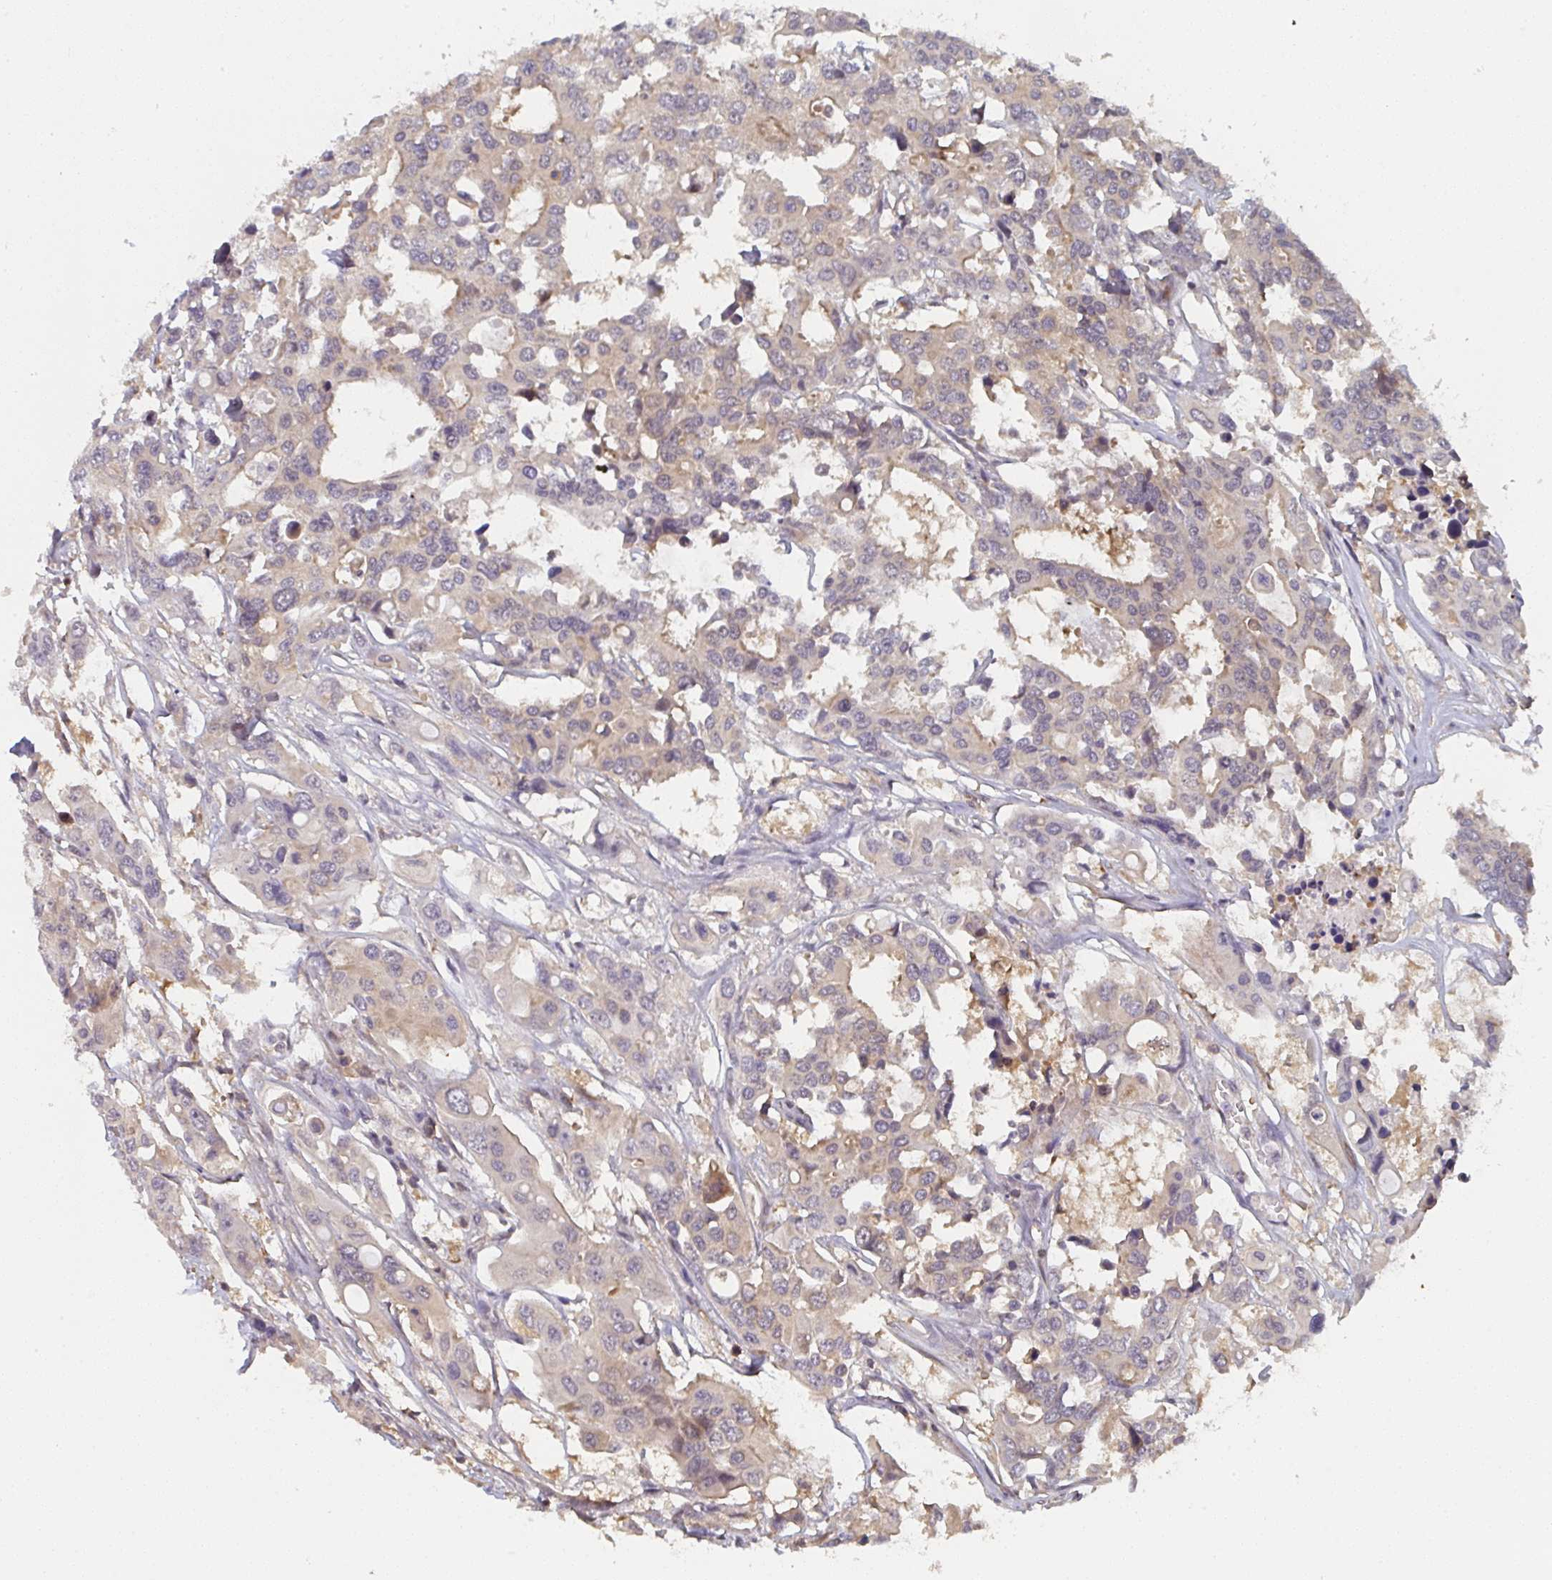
{"staining": {"intensity": "weak", "quantity": "<25%", "location": "cytoplasmic/membranous"}, "tissue": "colorectal cancer", "cell_type": "Tumor cells", "image_type": "cancer", "snomed": [{"axis": "morphology", "description": "Adenocarcinoma, NOS"}, {"axis": "topography", "description": "Colon"}], "caption": "Immunohistochemical staining of colorectal cancer (adenocarcinoma) shows no significant expression in tumor cells. The staining was performed using DAB (3,3'-diaminobenzidine) to visualize the protein expression in brown, while the nuclei were stained in blue with hematoxylin (Magnification: 20x).", "gene": "RANGRF", "patient": {"sex": "male", "age": 77}}